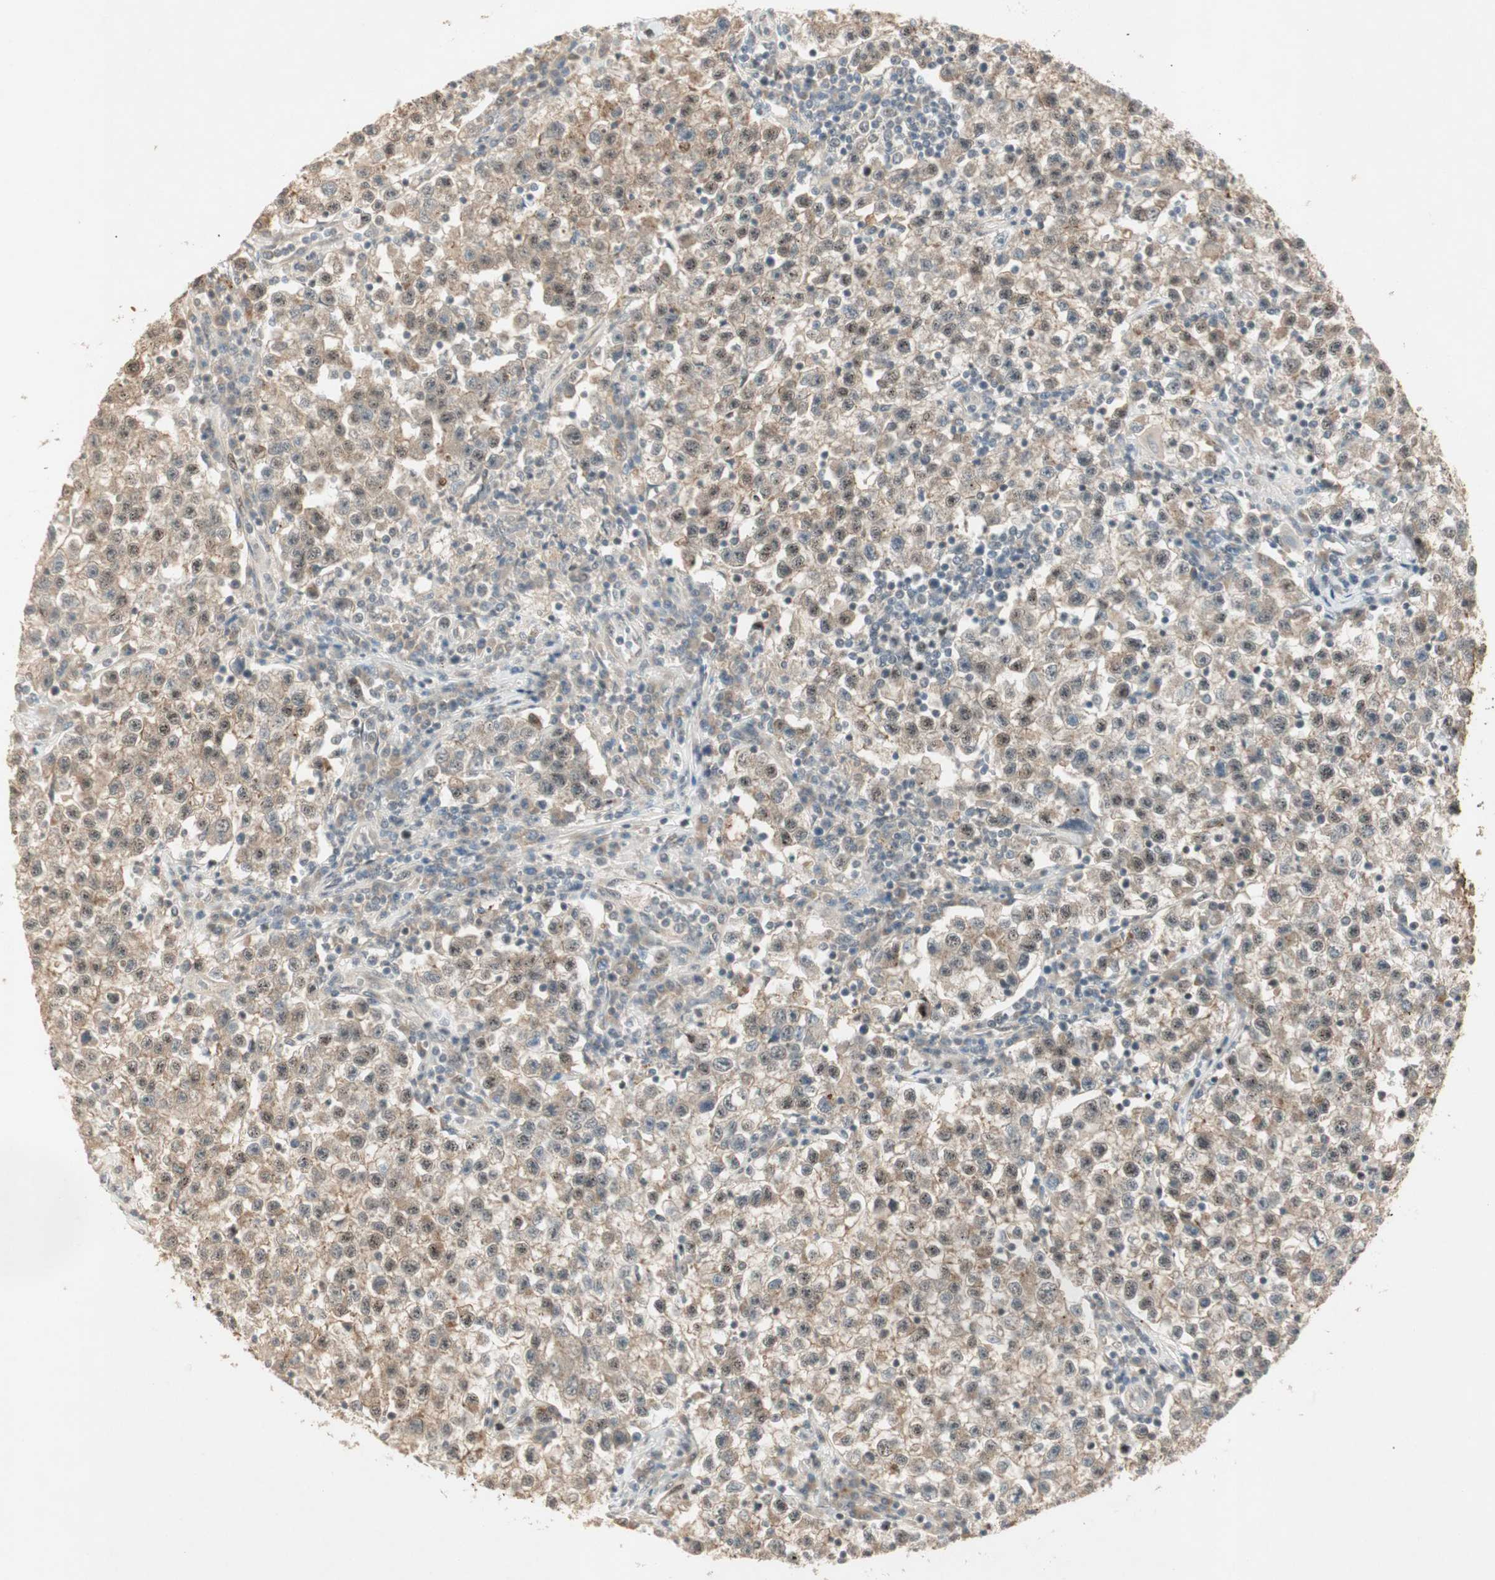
{"staining": {"intensity": "weak", "quantity": "25%-75%", "location": "cytoplasmic/membranous"}, "tissue": "testis cancer", "cell_type": "Tumor cells", "image_type": "cancer", "snomed": [{"axis": "morphology", "description": "Seminoma, NOS"}, {"axis": "topography", "description": "Testis"}], "caption": "An image of testis cancer stained for a protein demonstrates weak cytoplasmic/membranous brown staining in tumor cells. Nuclei are stained in blue.", "gene": "ACSL5", "patient": {"sex": "male", "age": 22}}